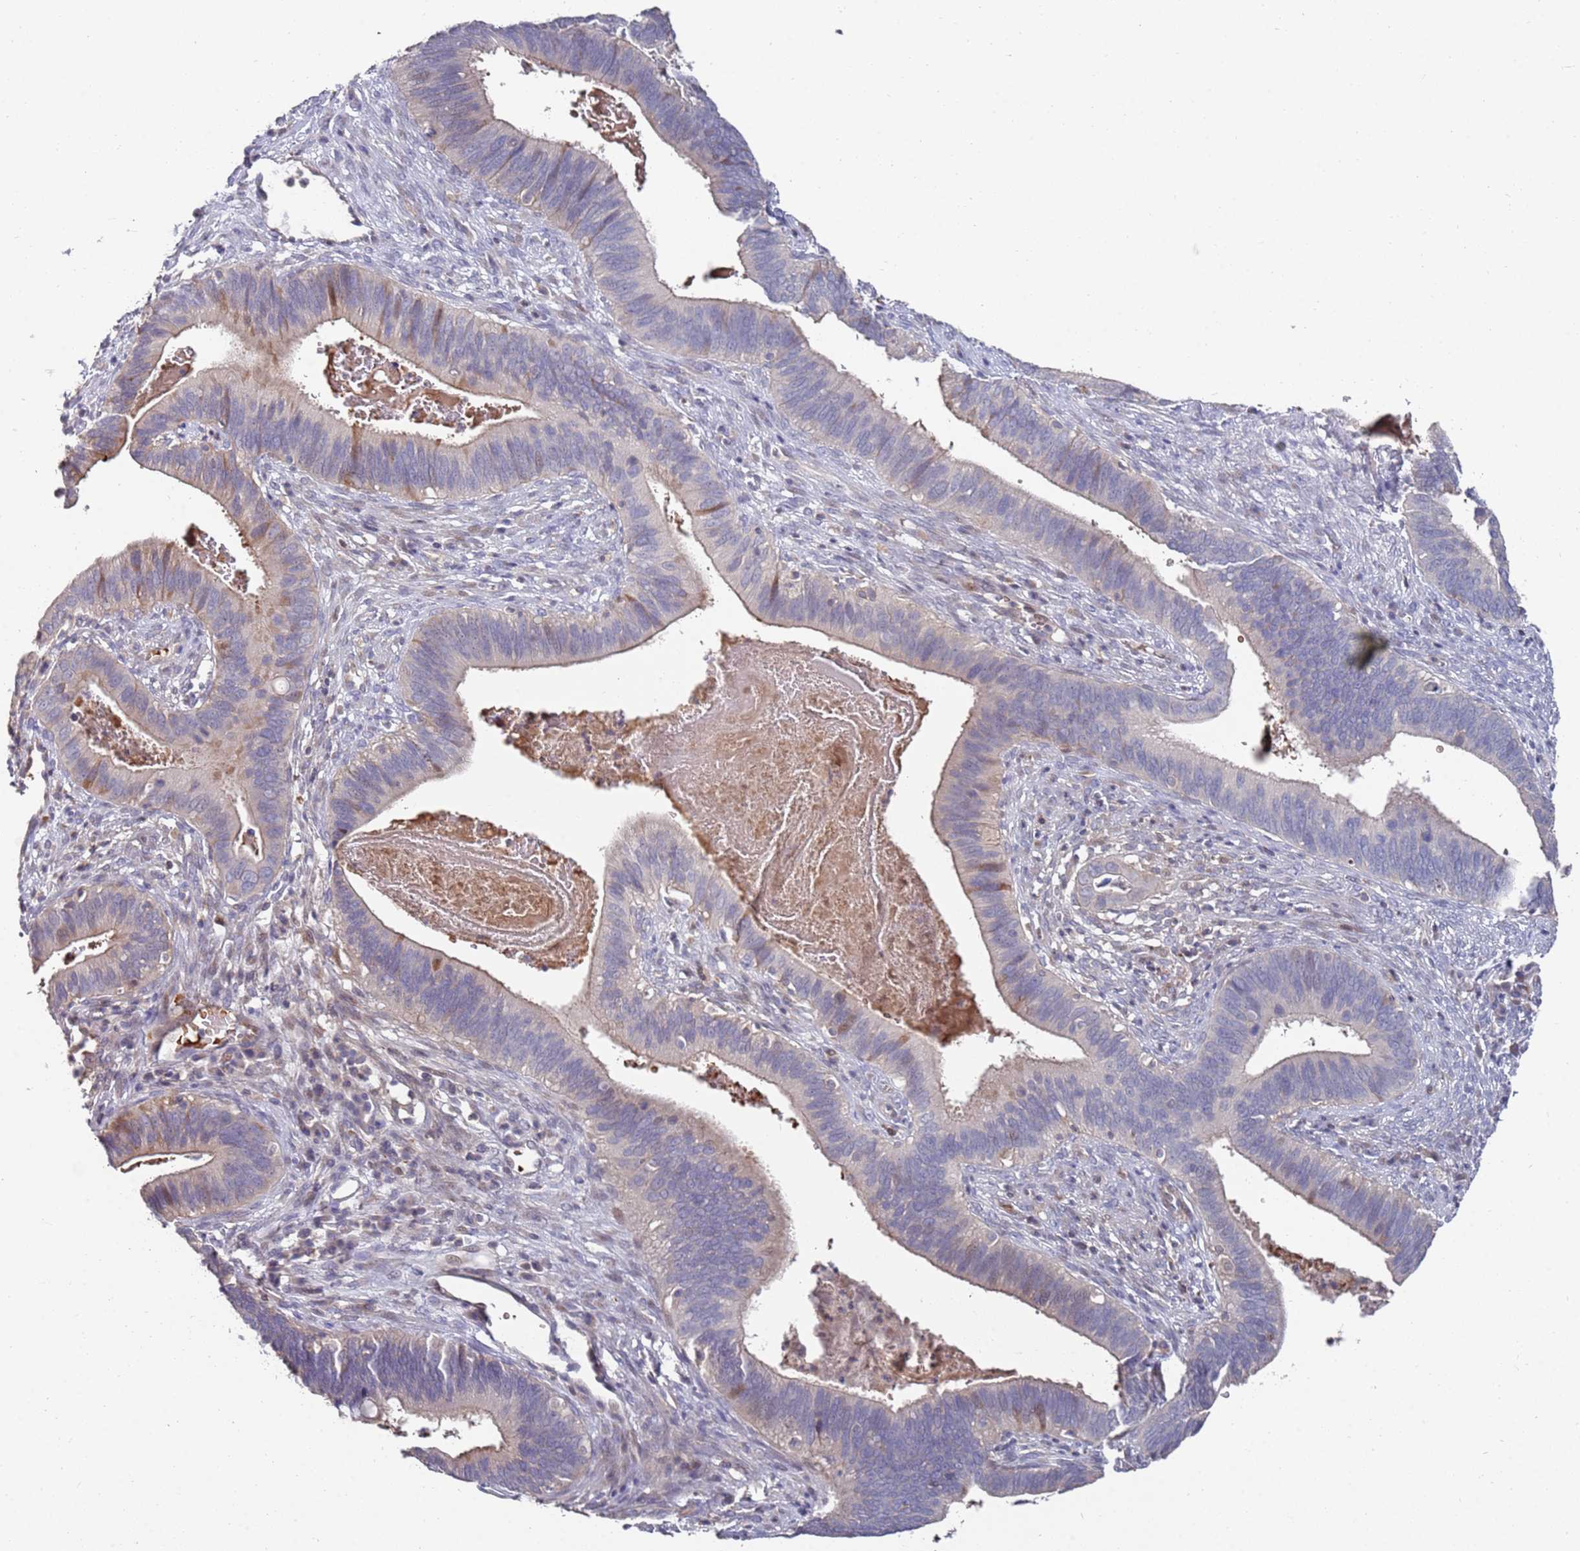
{"staining": {"intensity": "moderate", "quantity": "<25%", "location": "cytoplasmic/membranous"}, "tissue": "cervical cancer", "cell_type": "Tumor cells", "image_type": "cancer", "snomed": [{"axis": "morphology", "description": "Adenocarcinoma, NOS"}, {"axis": "topography", "description": "Cervix"}], "caption": "This micrograph shows IHC staining of cervical adenocarcinoma, with low moderate cytoplasmic/membranous expression in approximately <25% of tumor cells.", "gene": "LACC1", "patient": {"sex": "female", "age": 42}}